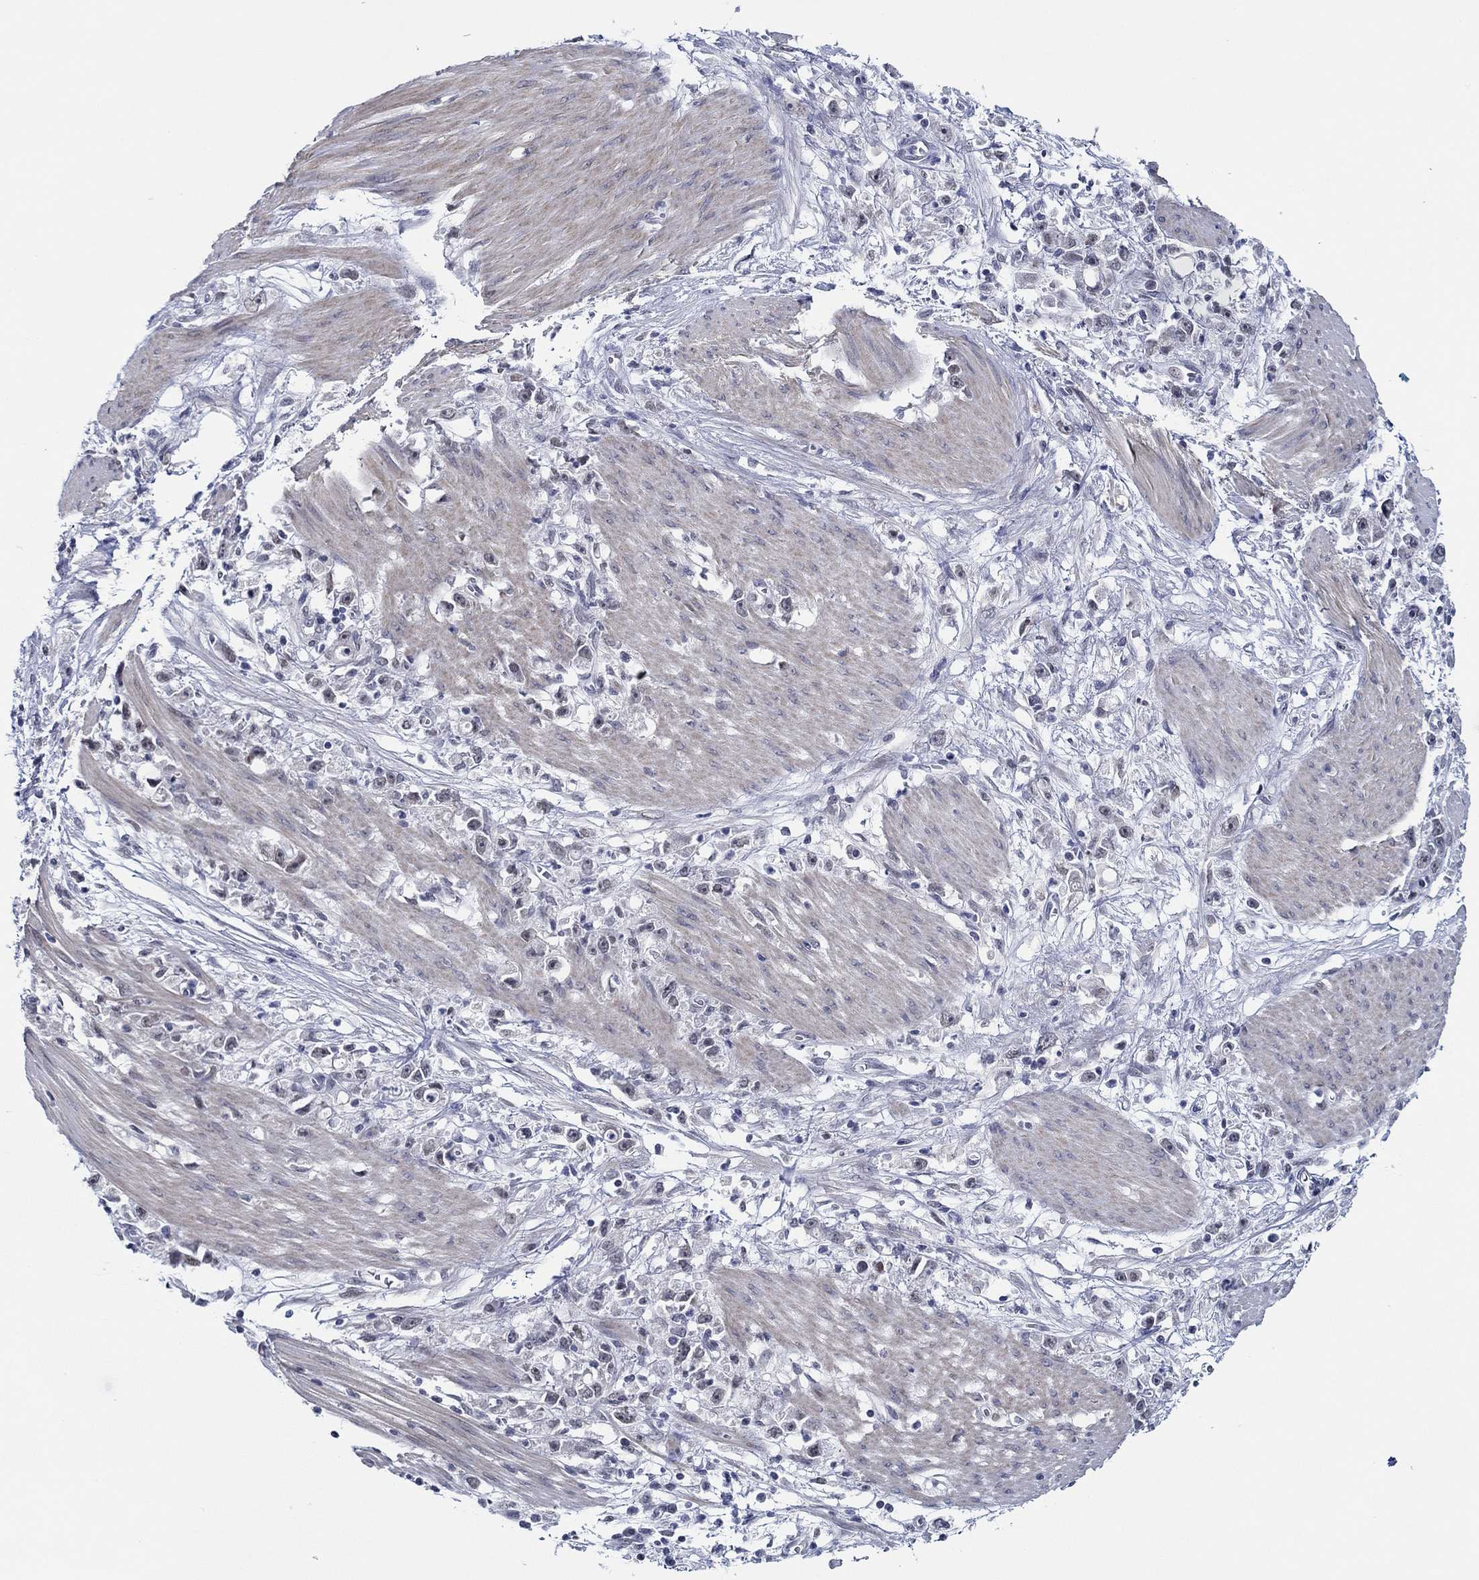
{"staining": {"intensity": "negative", "quantity": "none", "location": "none"}, "tissue": "stomach cancer", "cell_type": "Tumor cells", "image_type": "cancer", "snomed": [{"axis": "morphology", "description": "Adenocarcinoma, NOS"}, {"axis": "topography", "description": "Stomach"}], "caption": "Protein analysis of stomach cancer (adenocarcinoma) exhibits no significant expression in tumor cells. Brightfield microscopy of immunohistochemistry (IHC) stained with DAB (3,3'-diaminobenzidine) (brown) and hematoxylin (blue), captured at high magnification.", "gene": "SLC34A1", "patient": {"sex": "female", "age": 59}}